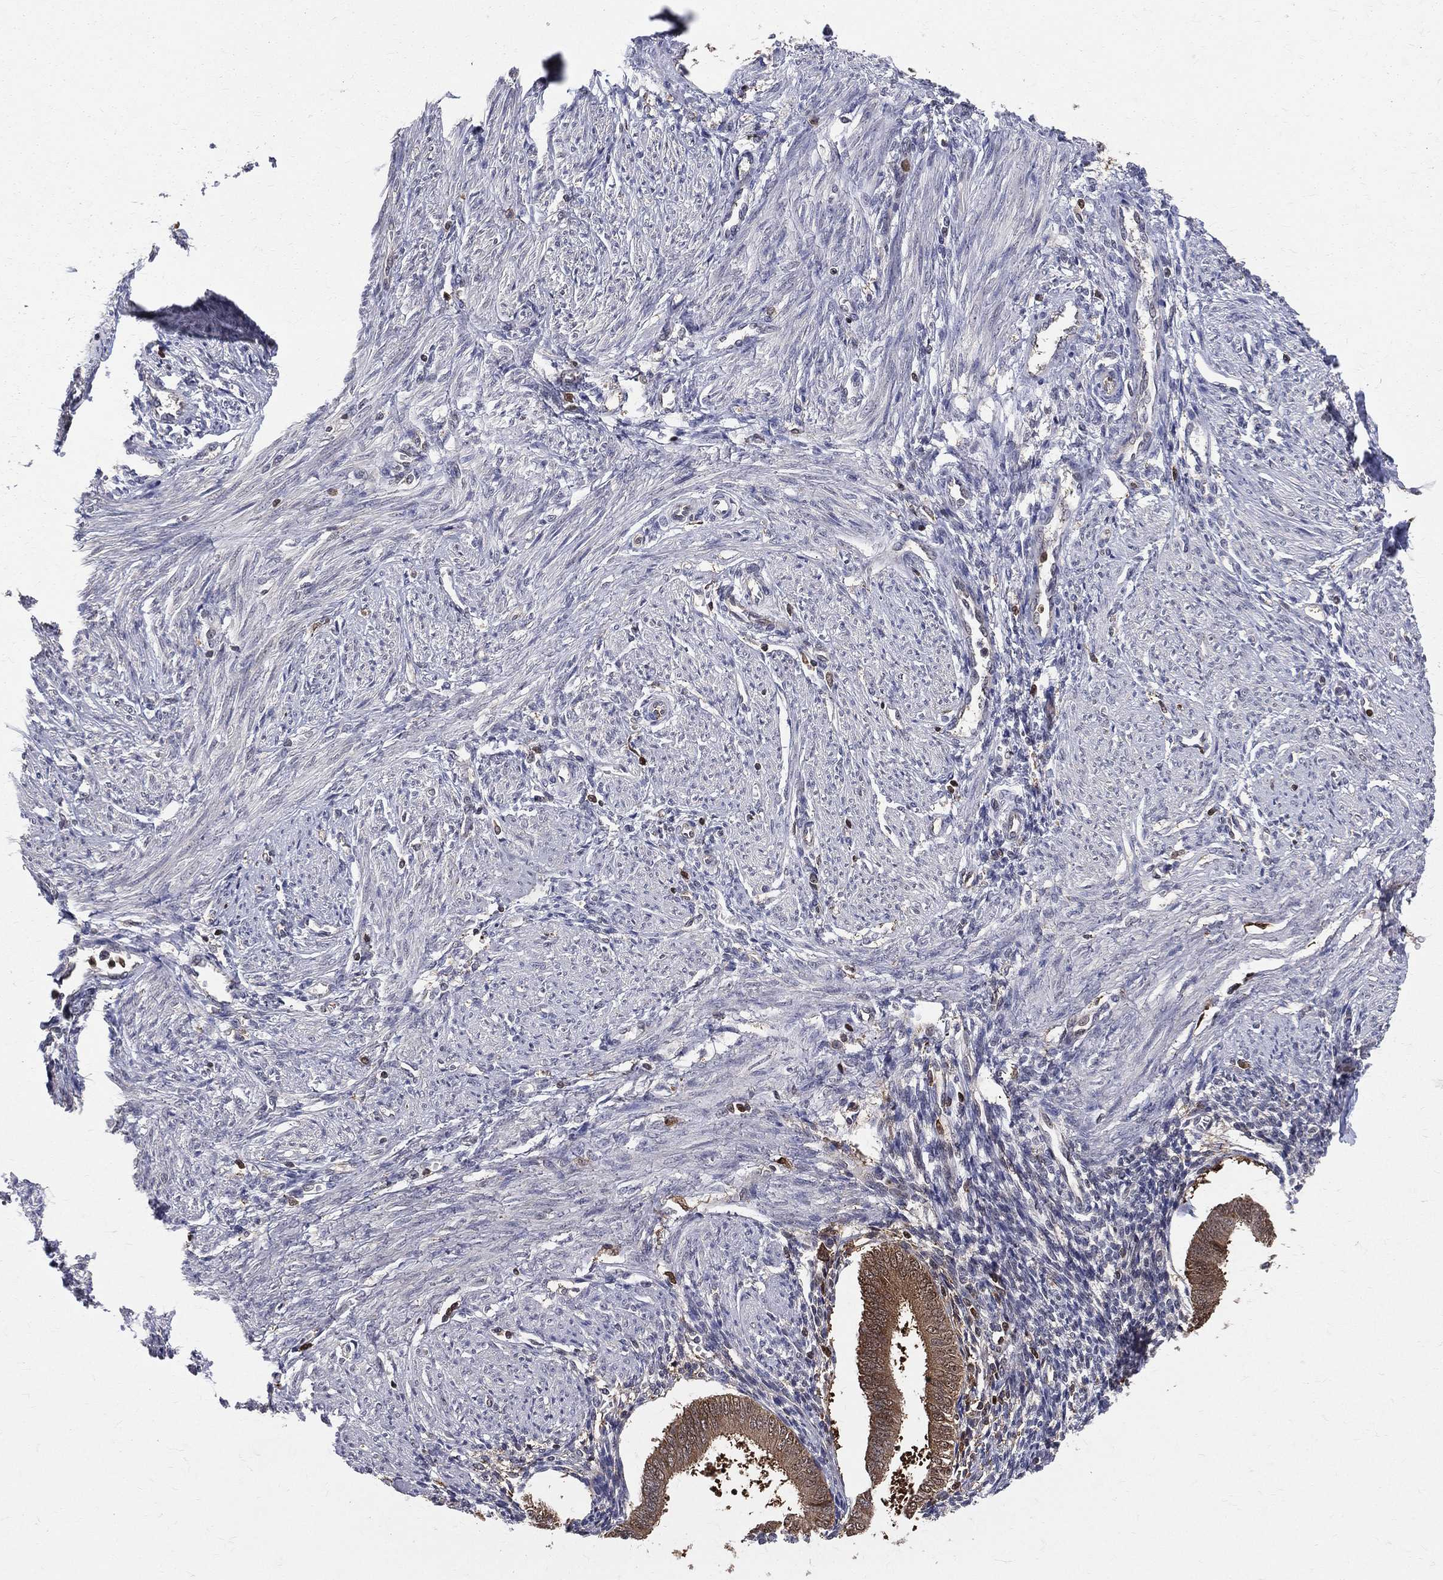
{"staining": {"intensity": "negative", "quantity": "none", "location": "none"}, "tissue": "endometrium", "cell_type": "Cells in endometrial stroma", "image_type": "normal", "snomed": [{"axis": "morphology", "description": "Normal tissue, NOS"}, {"axis": "topography", "description": "Endometrium"}], "caption": "This is a micrograph of immunohistochemistry staining of normal endometrium, which shows no staining in cells in endometrial stroma.", "gene": "ENO1", "patient": {"sex": "female", "age": 39}}